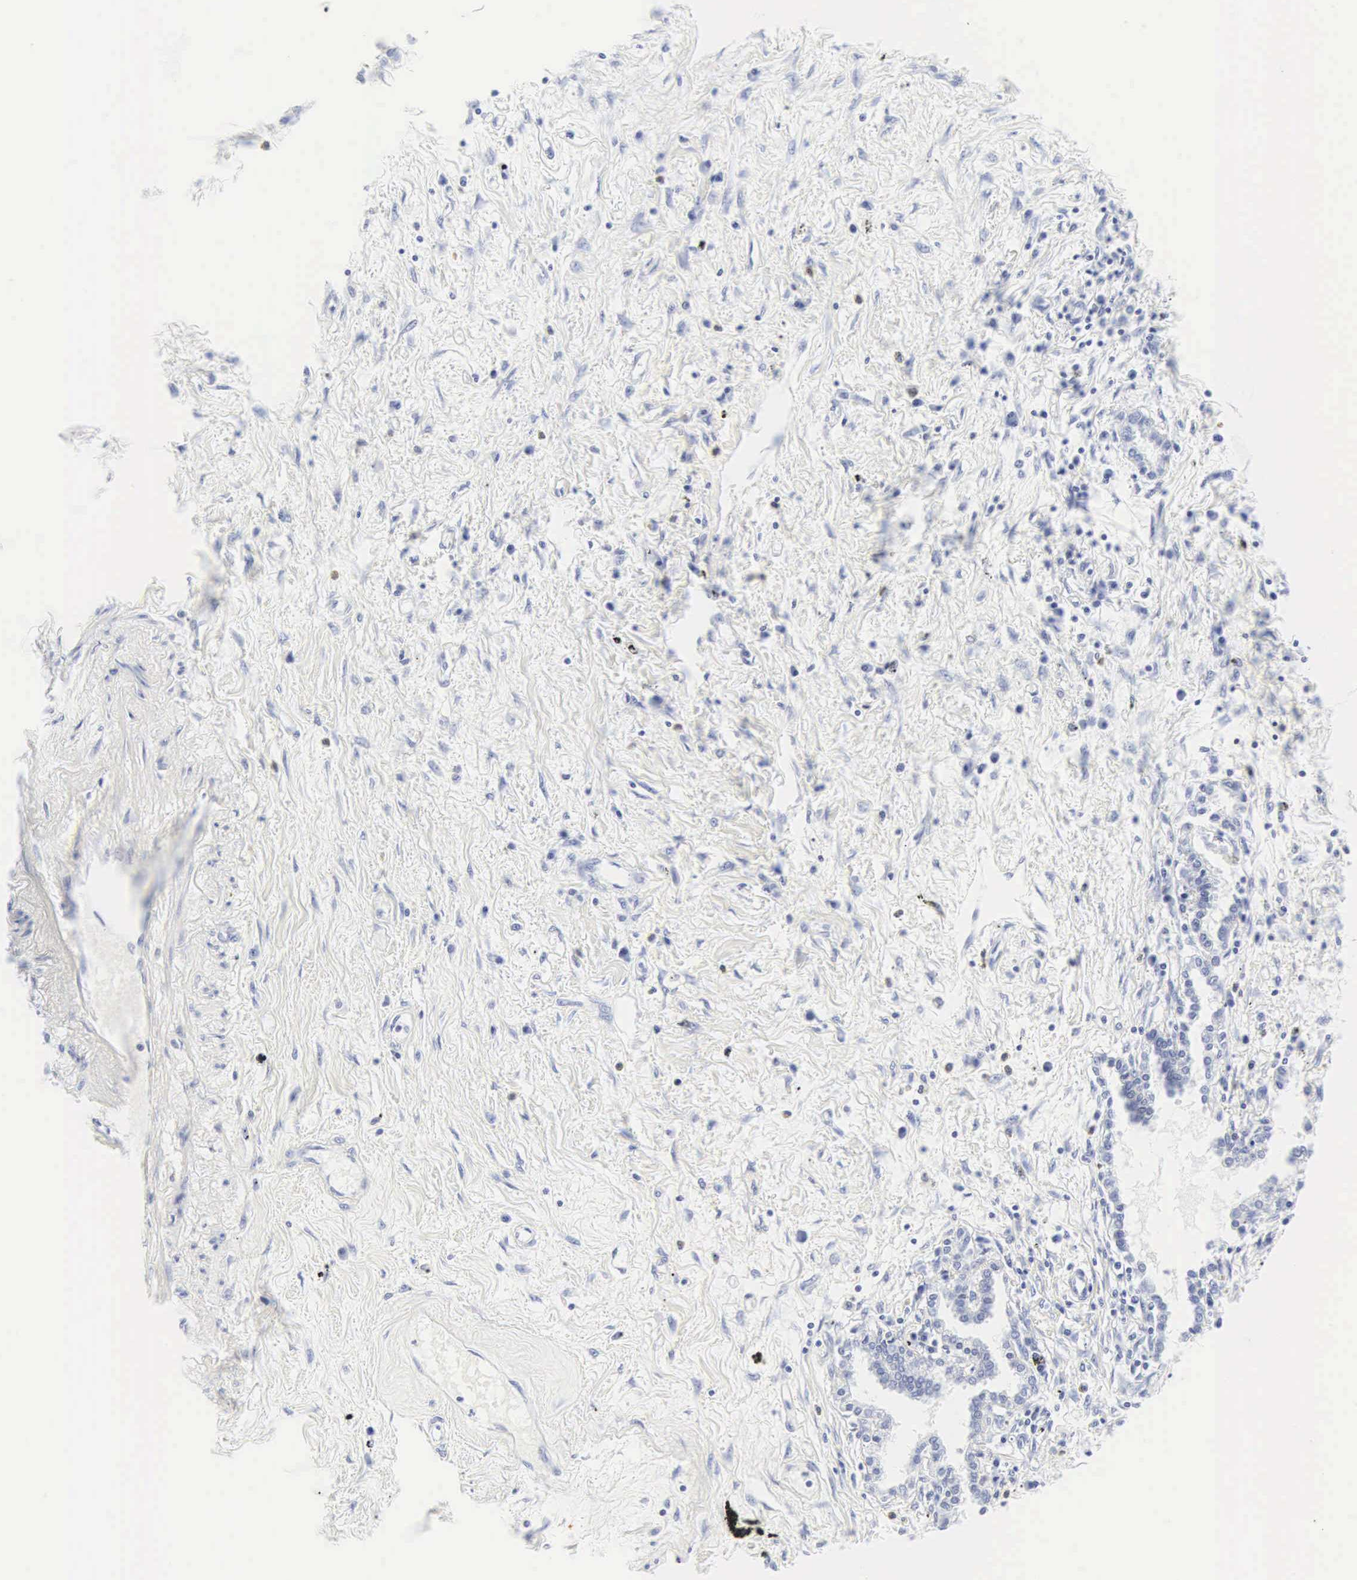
{"staining": {"intensity": "negative", "quantity": "none", "location": "none"}, "tissue": "lung cancer", "cell_type": "Tumor cells", "image_type": "cancer", "snomed": [{"axis": "morphology", "description": "Adenocarcinoma, NOS"}, {"axis": "topography", "description": "Lung"}], "caption": "Immunohistochemistry histopathology image of human lung adenocarcinoma stained for a protein (brown), which exhibits no positivity in tumor cells.", "gene": "CGB3", "patient": {"sex": "male", "age": 60}}